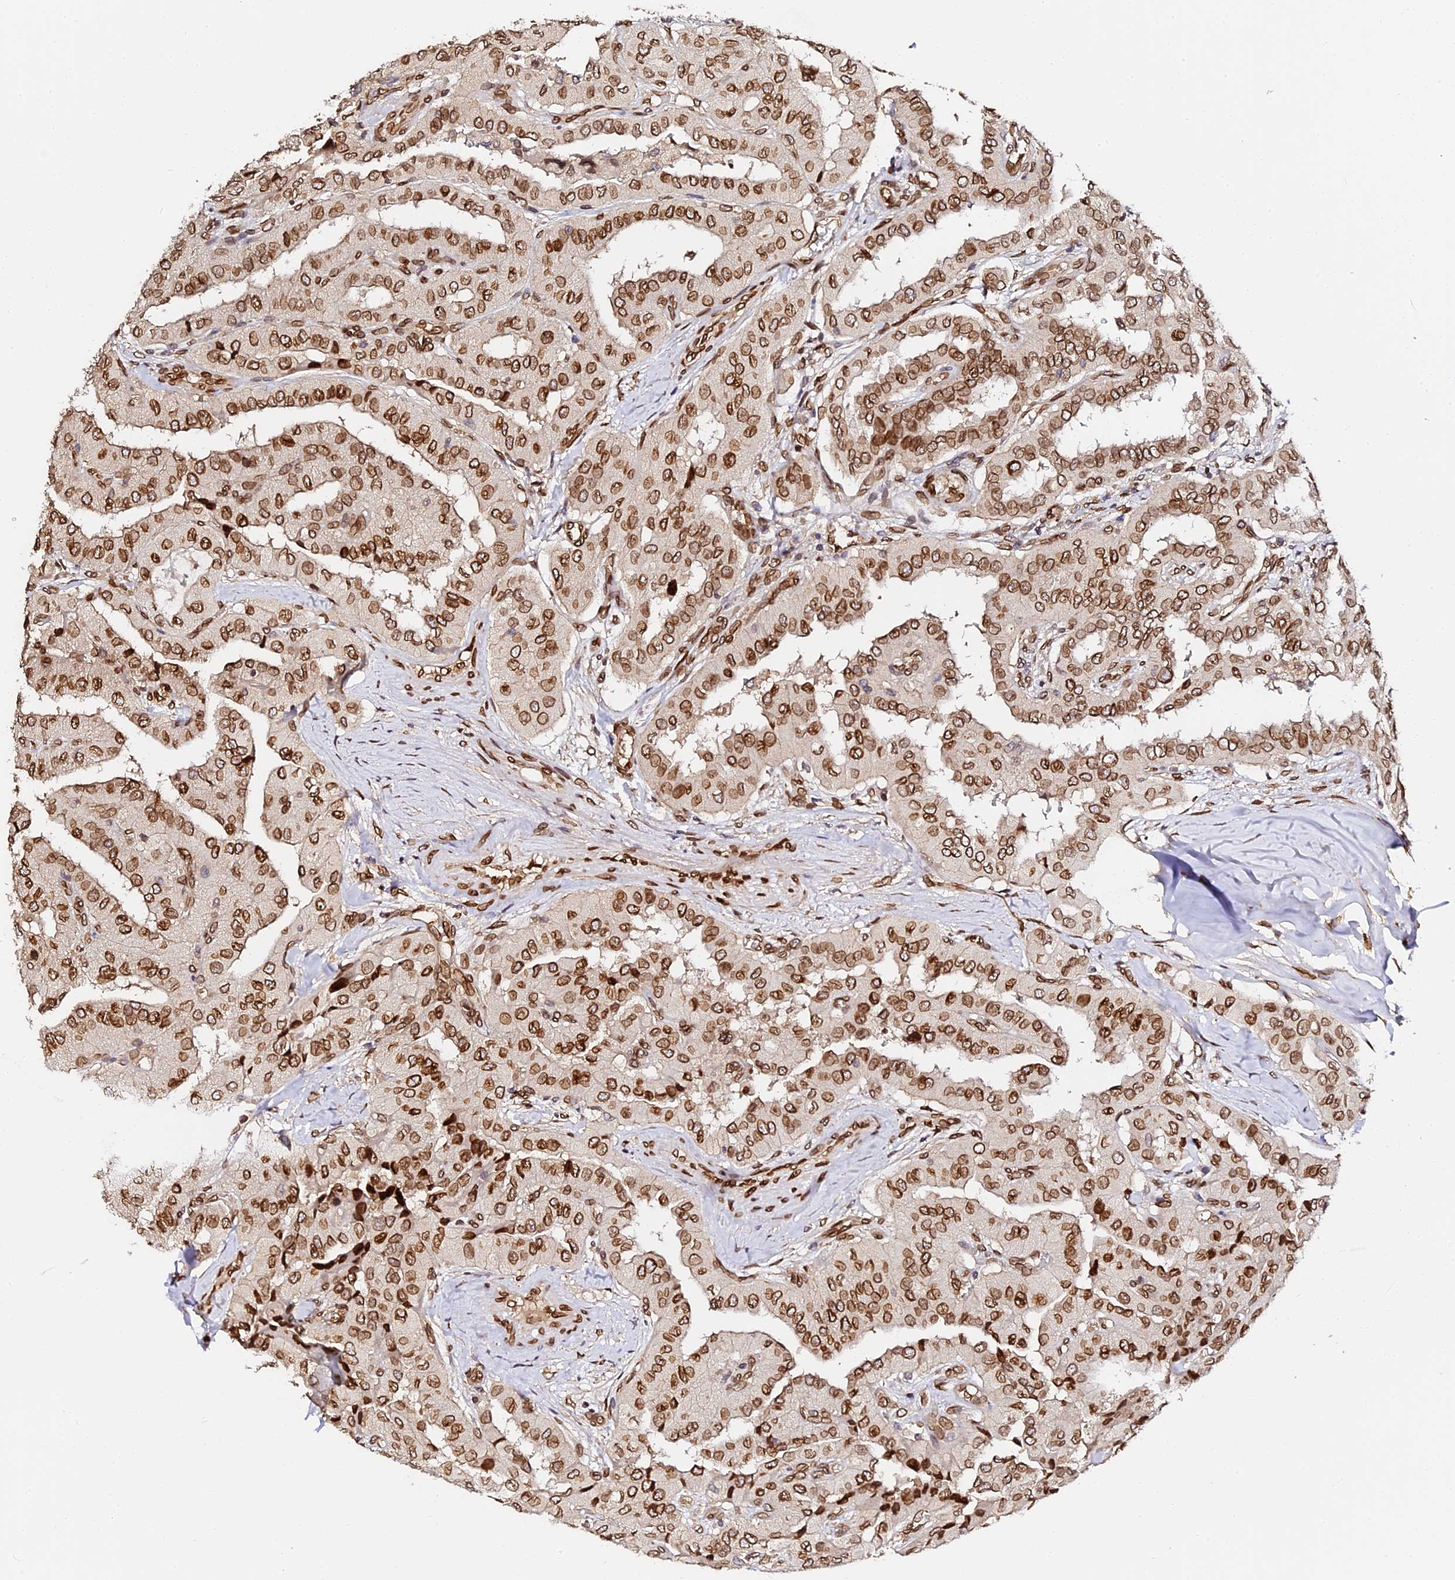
{"staining": {"intensity": "strong", "quantity": ">75%", "location": "cytoplasmic/membranous,nuclear"}, "tissue": "thyroid cancer", "cell_type": "Tumor cells", "image_type": "cancer", "snomed": [{"axis": "morphology", "description": "Papillary adenocarcinoma, NOS"}, {"axis": "topography", "description": "Thyroid gland"}], "caption": "This is an image of IHC staining of papillary adenocarcinoma (thyroid), which shows strong positivity in the cytoplasmic/membranous and nuclear of tumor cells.", "gene": "ANAPC5", "patient": {"sex": "female", "age": 59}}